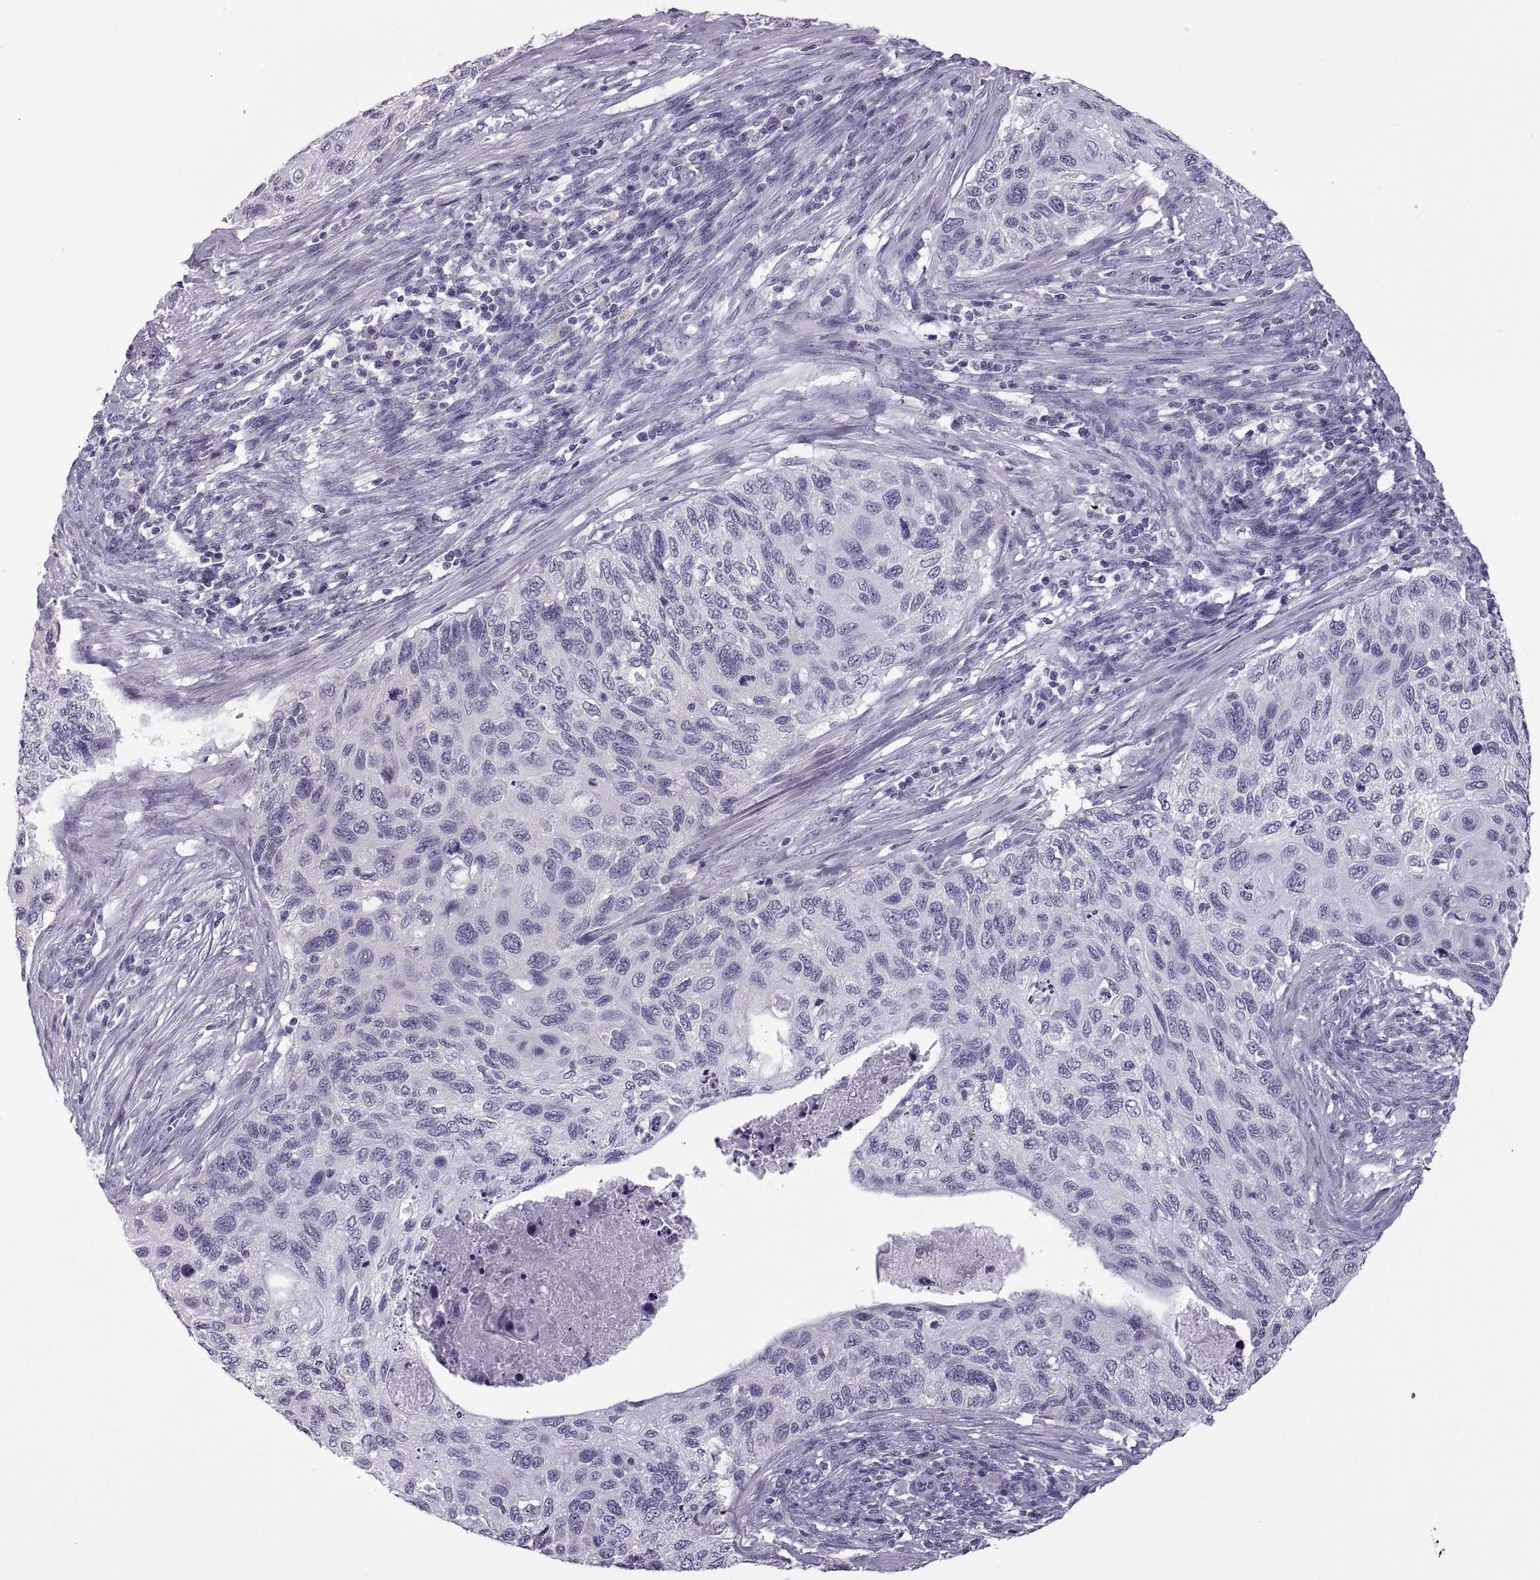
{"staining": {"intensity": "negative", "quantity": "none", "location": "none"}, "tissue": "cervical cancer", "cell_type": "Tumor cells", "image_type": "cancer", "snomed": [{"axis": "morphology", "description": "Squamous cell carcinoma, NOS"}, {"axis": "topography", "description": "Cervix"}], "caption": "Immunohistochemistry histopathology image of squamous cell carcinoma (cervical) stained for a protein (brown), which displays no staining in tumor cells. The staining was performed using DAB to visualize the protein expression in brown, while the nuclei were stained in blue with hematoxylin (Magnification: 20x).", "gene": "RDM1", "patient": {"sex": "female", "age": 70}}